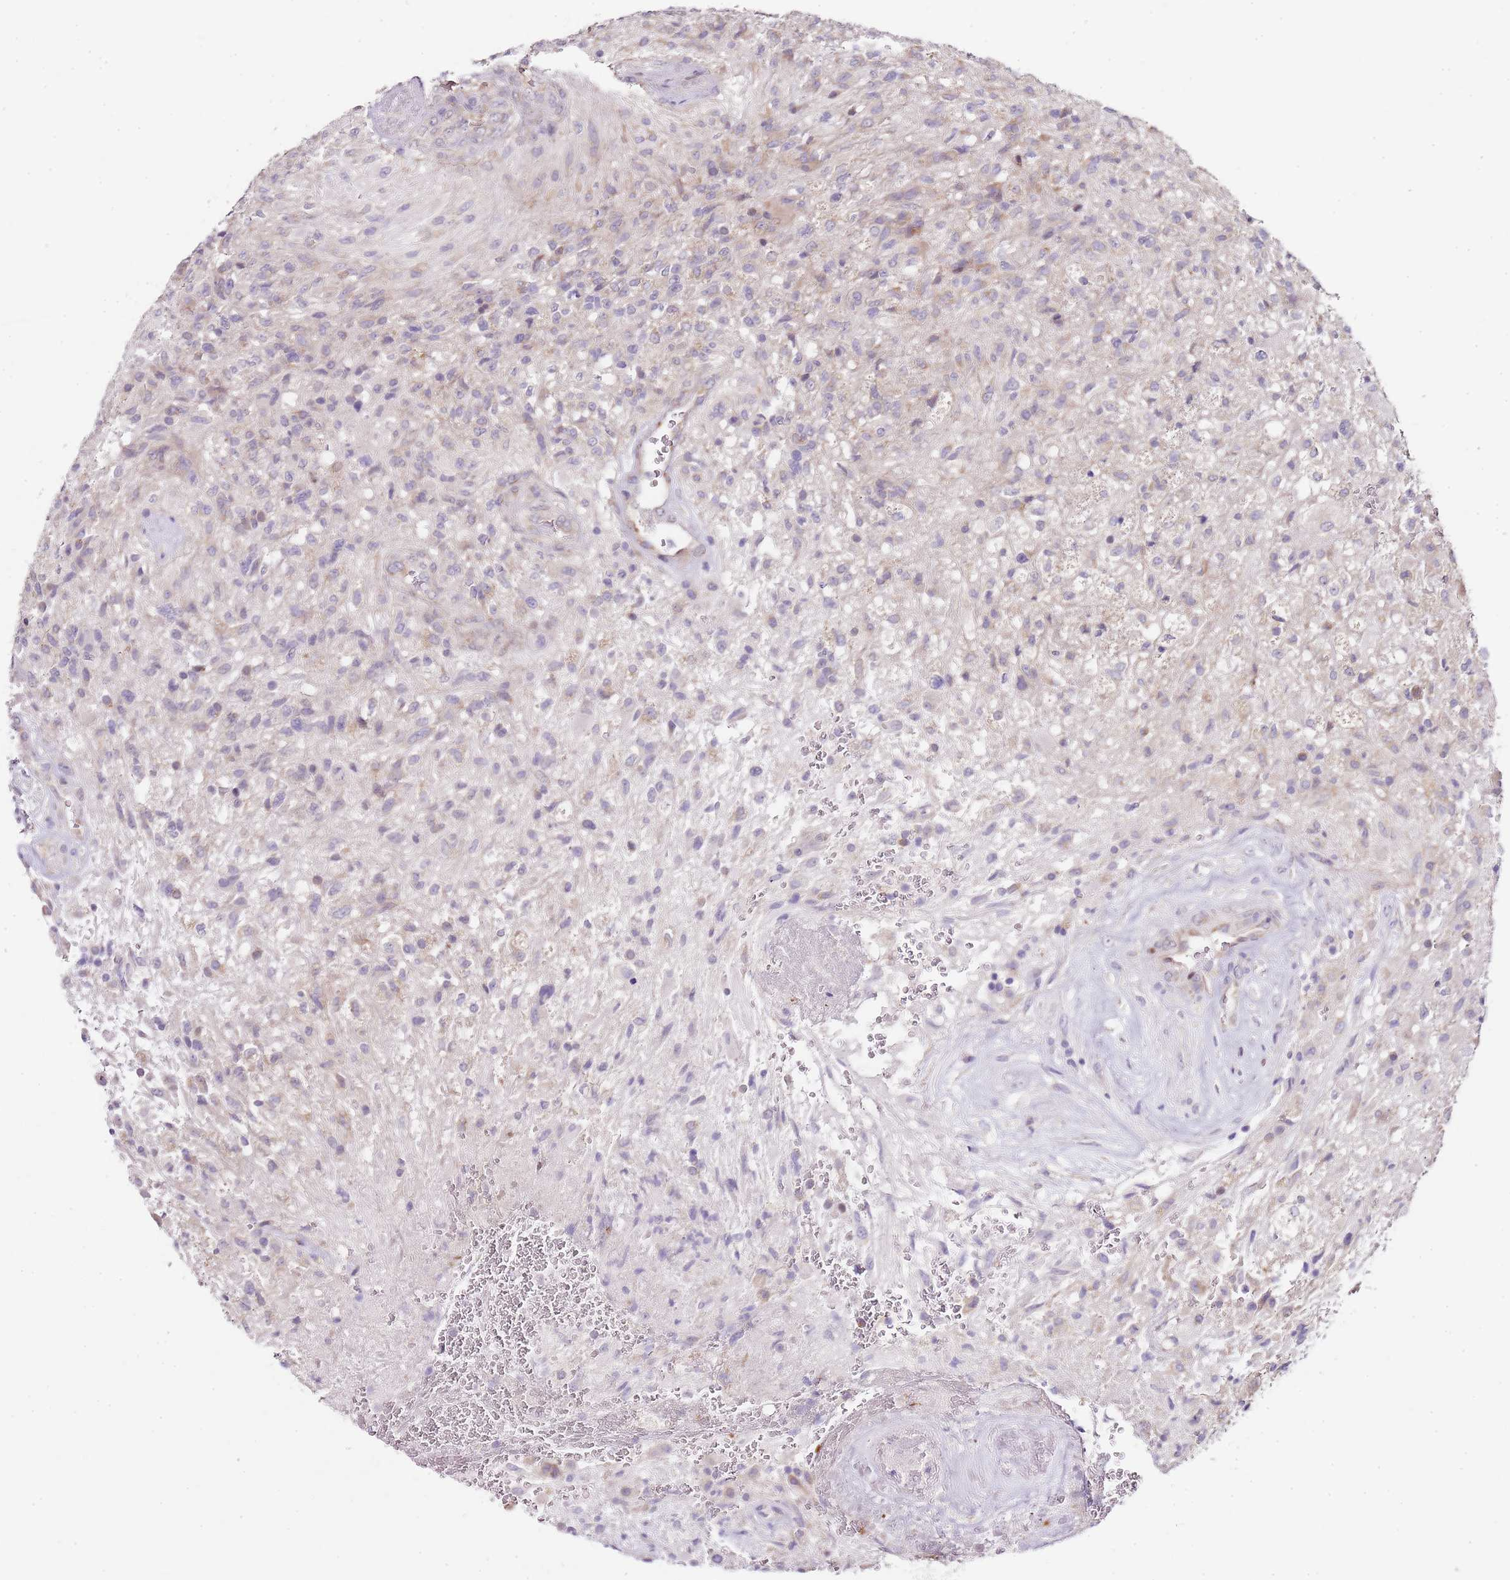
{"staining": {"intensity": "weak", "quantity": "<25%", "location": "cytoplasmic/membranous"}, "tissue": "glioma", "cell_type": "Tumor cells", "image_type": "cancer", "snomed": [{"axis": "morphology", "description": "Glioma, malignant, High grade"}, {"axis": "topography", "description": "Brain"}], "caption": "Photomicrograph shows no protein expression in tumor cells of malignant glioma (high-grade) tissue.", "gene": "TBC1D9", "patient": {"sex": "male", "age": 56}}